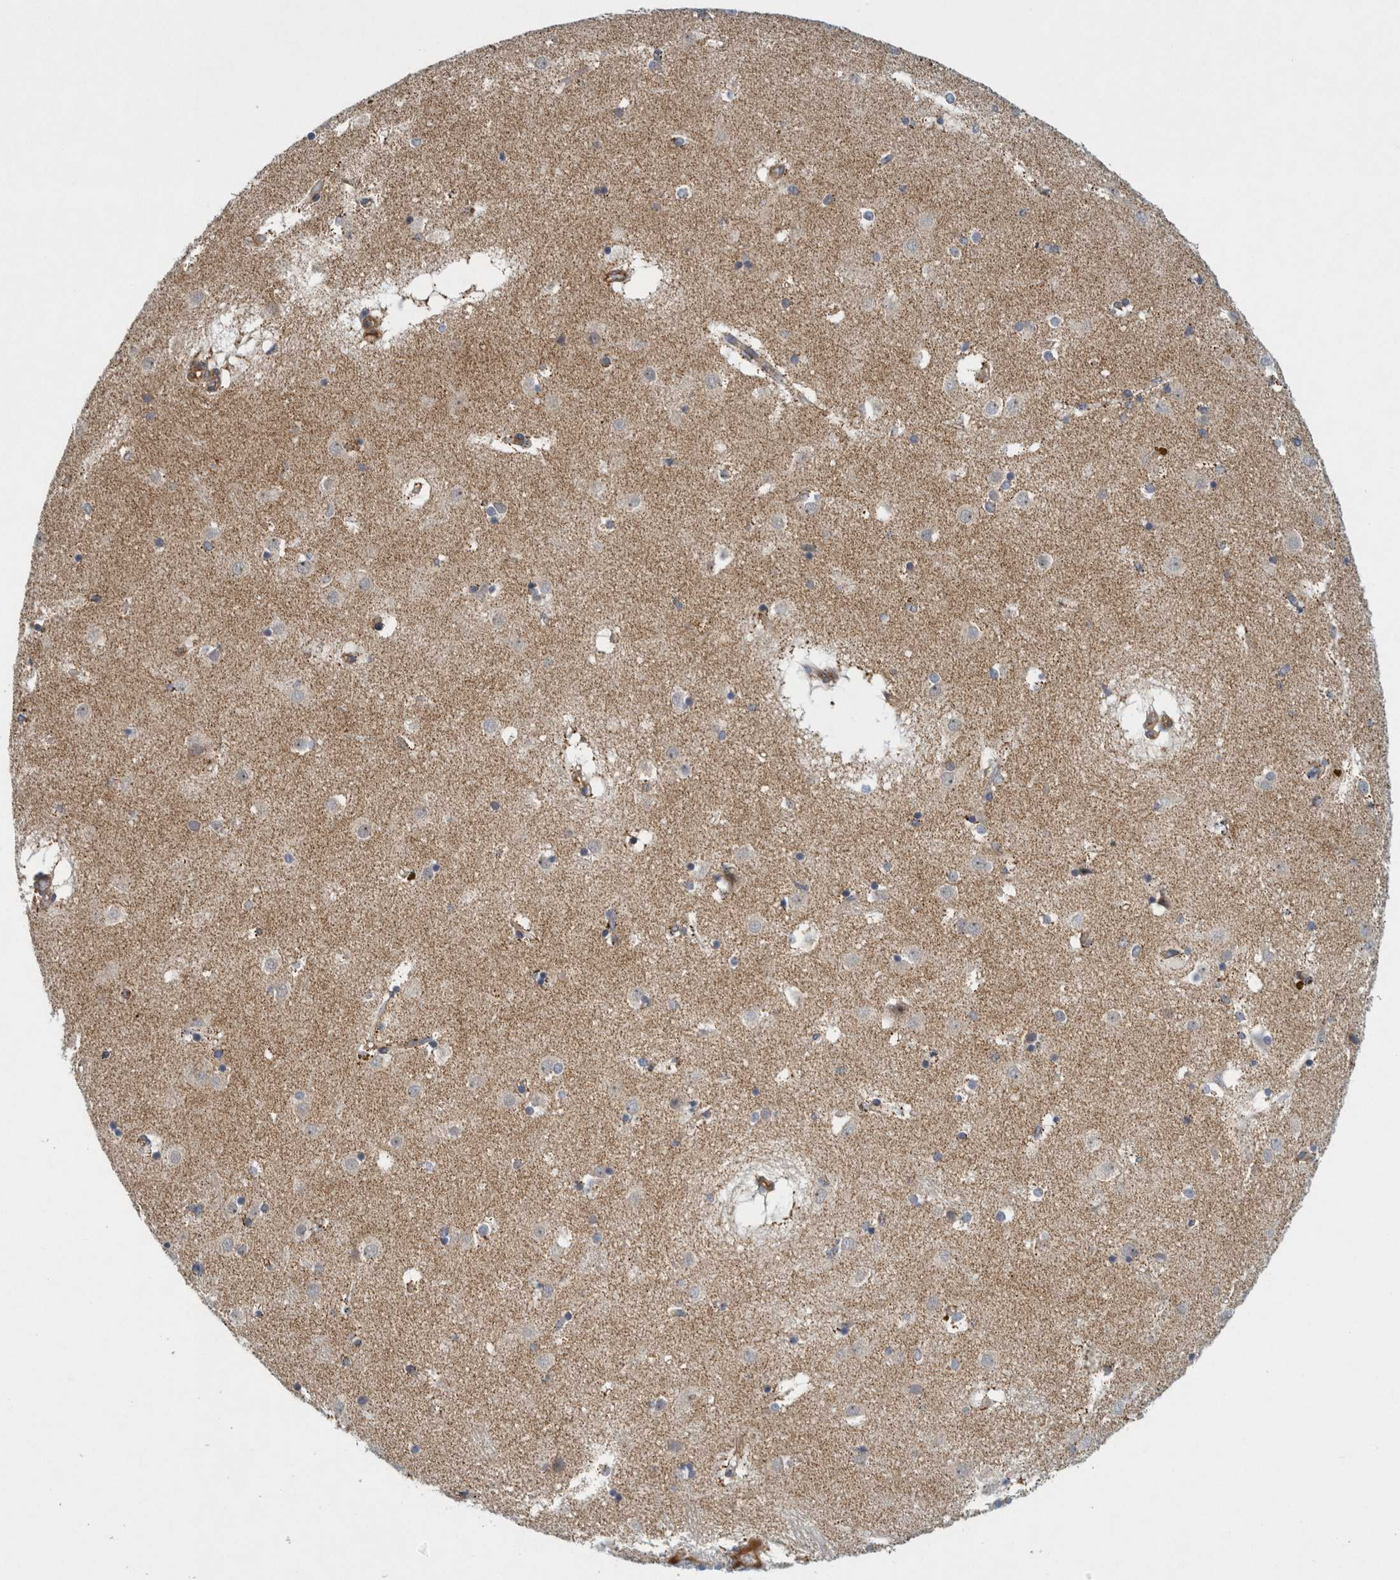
{"staining": {"intensity": "weak", "quantity": "<25%", "location": "cytoplasmic/membranous"}, "tissue": "caudate", "cell_type": "Glial cells", "image_type": "normal", "snomed": [{"axis": "morphology", "description": "Normal tissue, NOS"}, {"axis": "topography", "description": "Lateral ventricle wall"}], "caption": "Glial cells show no significant staining in unremarkable caudate. (DAB immunohistochemistry (IHC) with hematoxylin counter stain).", "gene": "ZNF324B", "patient": {"sex": "male", "age": 70}}